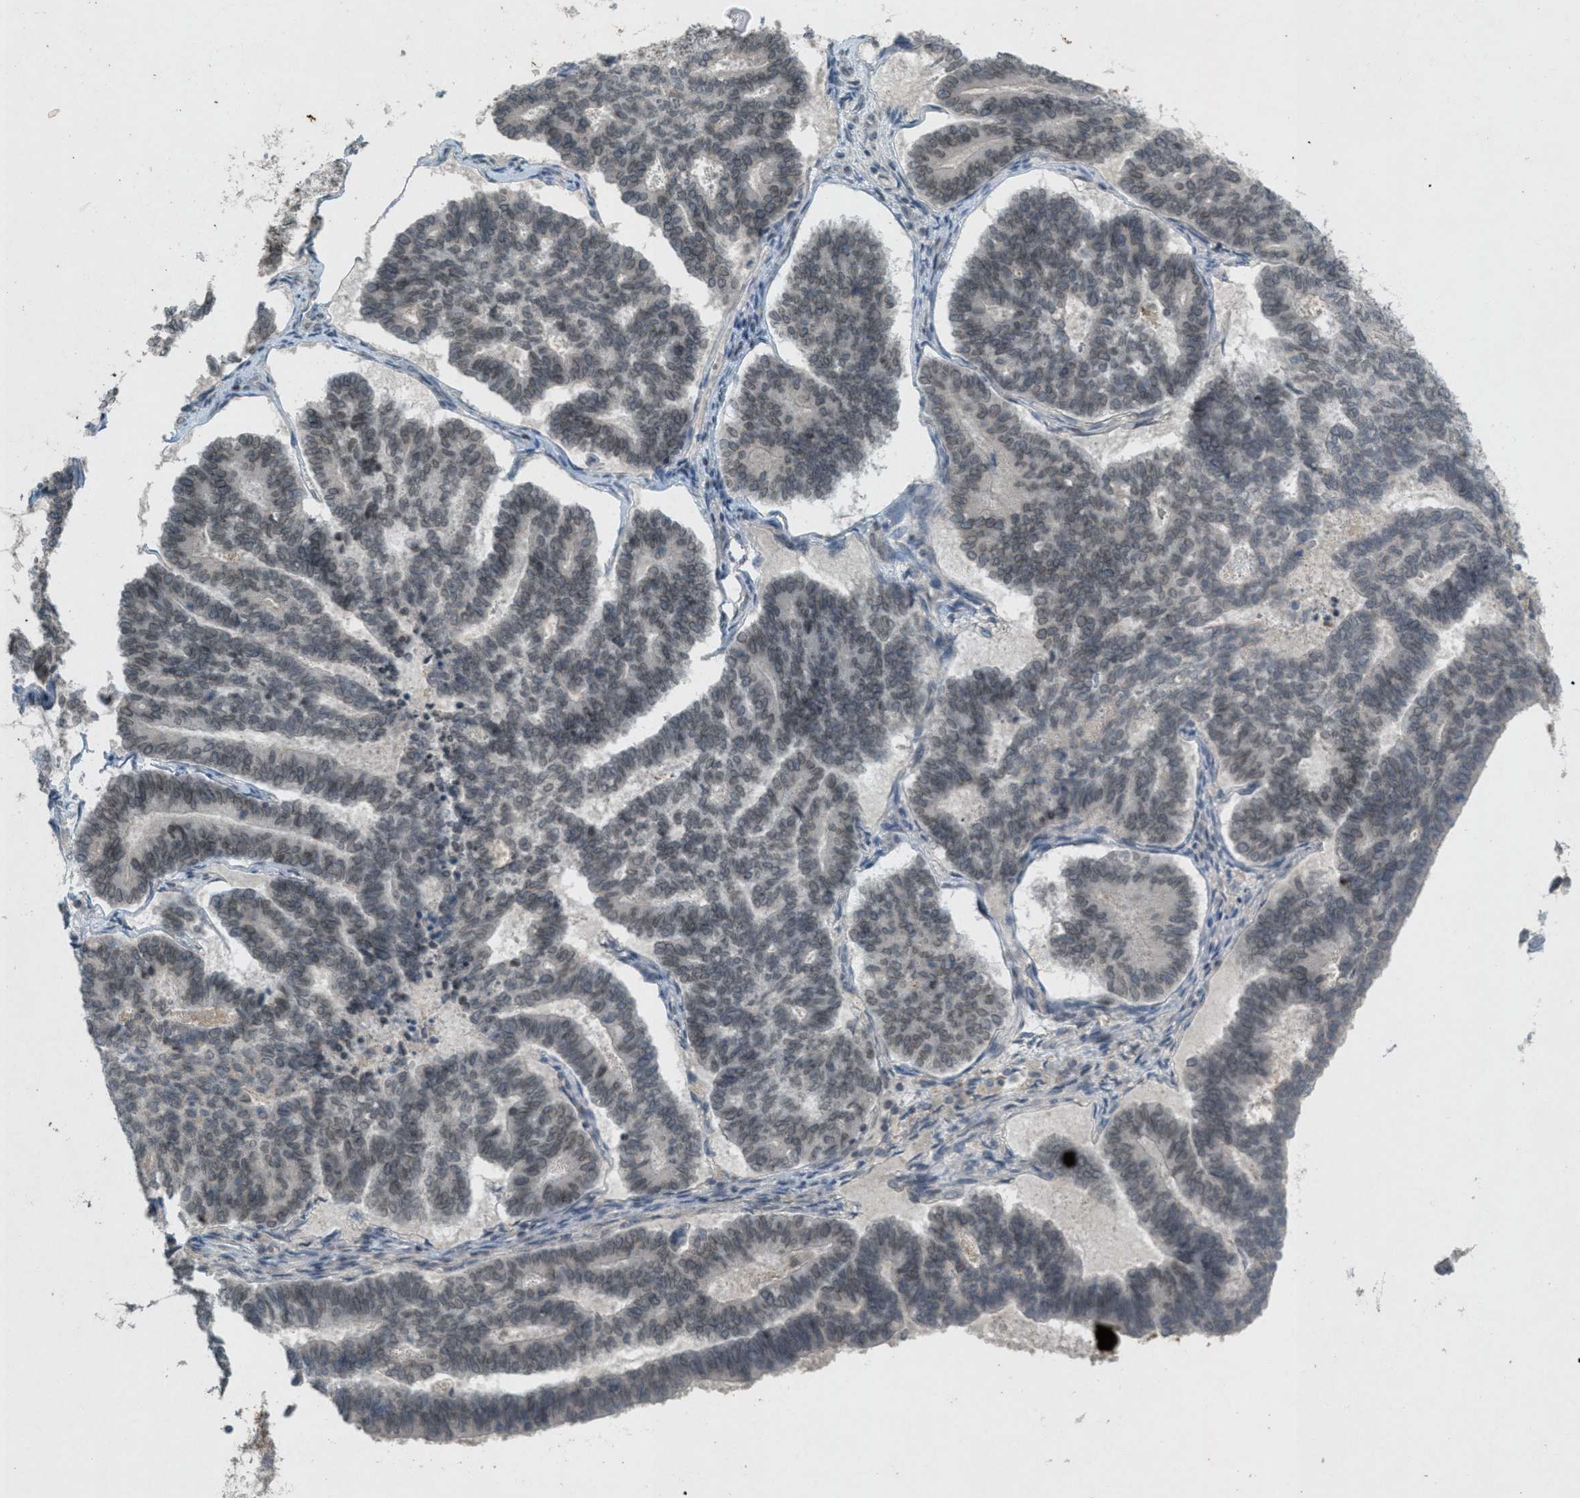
{"staining": {"intensity": "negative", "quantity": "none", "location": "none"}, "tissue": "endometrial cancer", "cell_type": "Tumor cells", "image_type": "cancer", "snomed": [{"axis": "morphology", "description": "Adenocarcinoma, NOS"}, {"axis": "topography", "description": "Endometrium"}], "caption": "Adenocarcinoma (endometrial) stained for a protein using immunohistochemistry shows no expression tumor cells.", "gene": "ABHD6", "patient": {"sex": "female", "age": 70}}